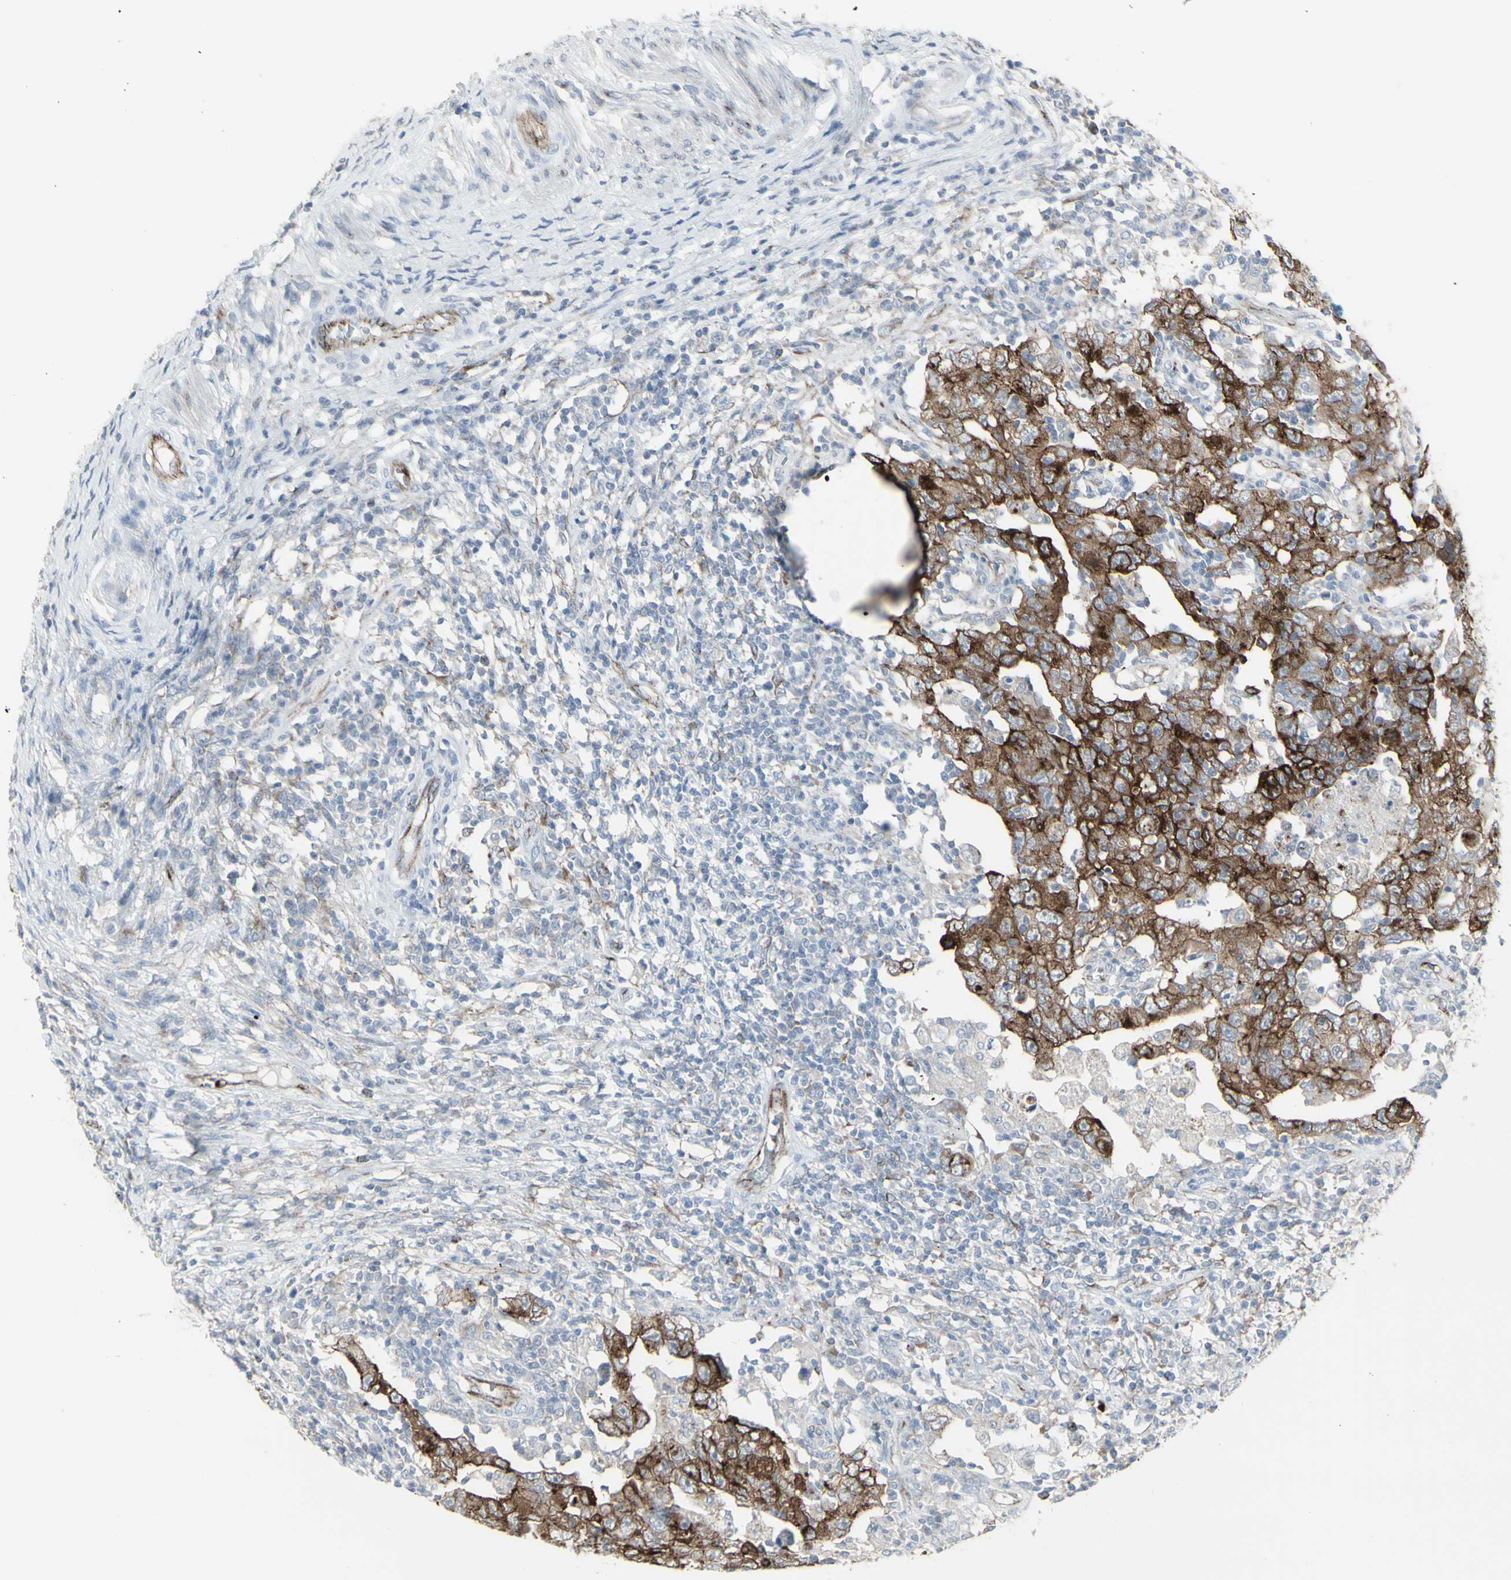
{"staining": {"intensity": "moderate", "quantity": ">75%", "location": "cytoplasmic/membranous"}, "tissue": "testis cancer", "cell_type": "Tumor cells", "image_type": "cancer", "snomed": [{"axis": "morphology", "description": "Carcinoma, Embryonal, NOS"}, {"axis": "topography", "description": "Testis"}], "caption": "DAB (3,3'-diaminobenzidine) immunohistochemical staining of testis embryonal carcinoma shows moderate cytoplasmic/membranous protein positivity in about >75% of tumor cells.", "gene": "GJA1", "patient": {"sex": "male", "age": 26}}